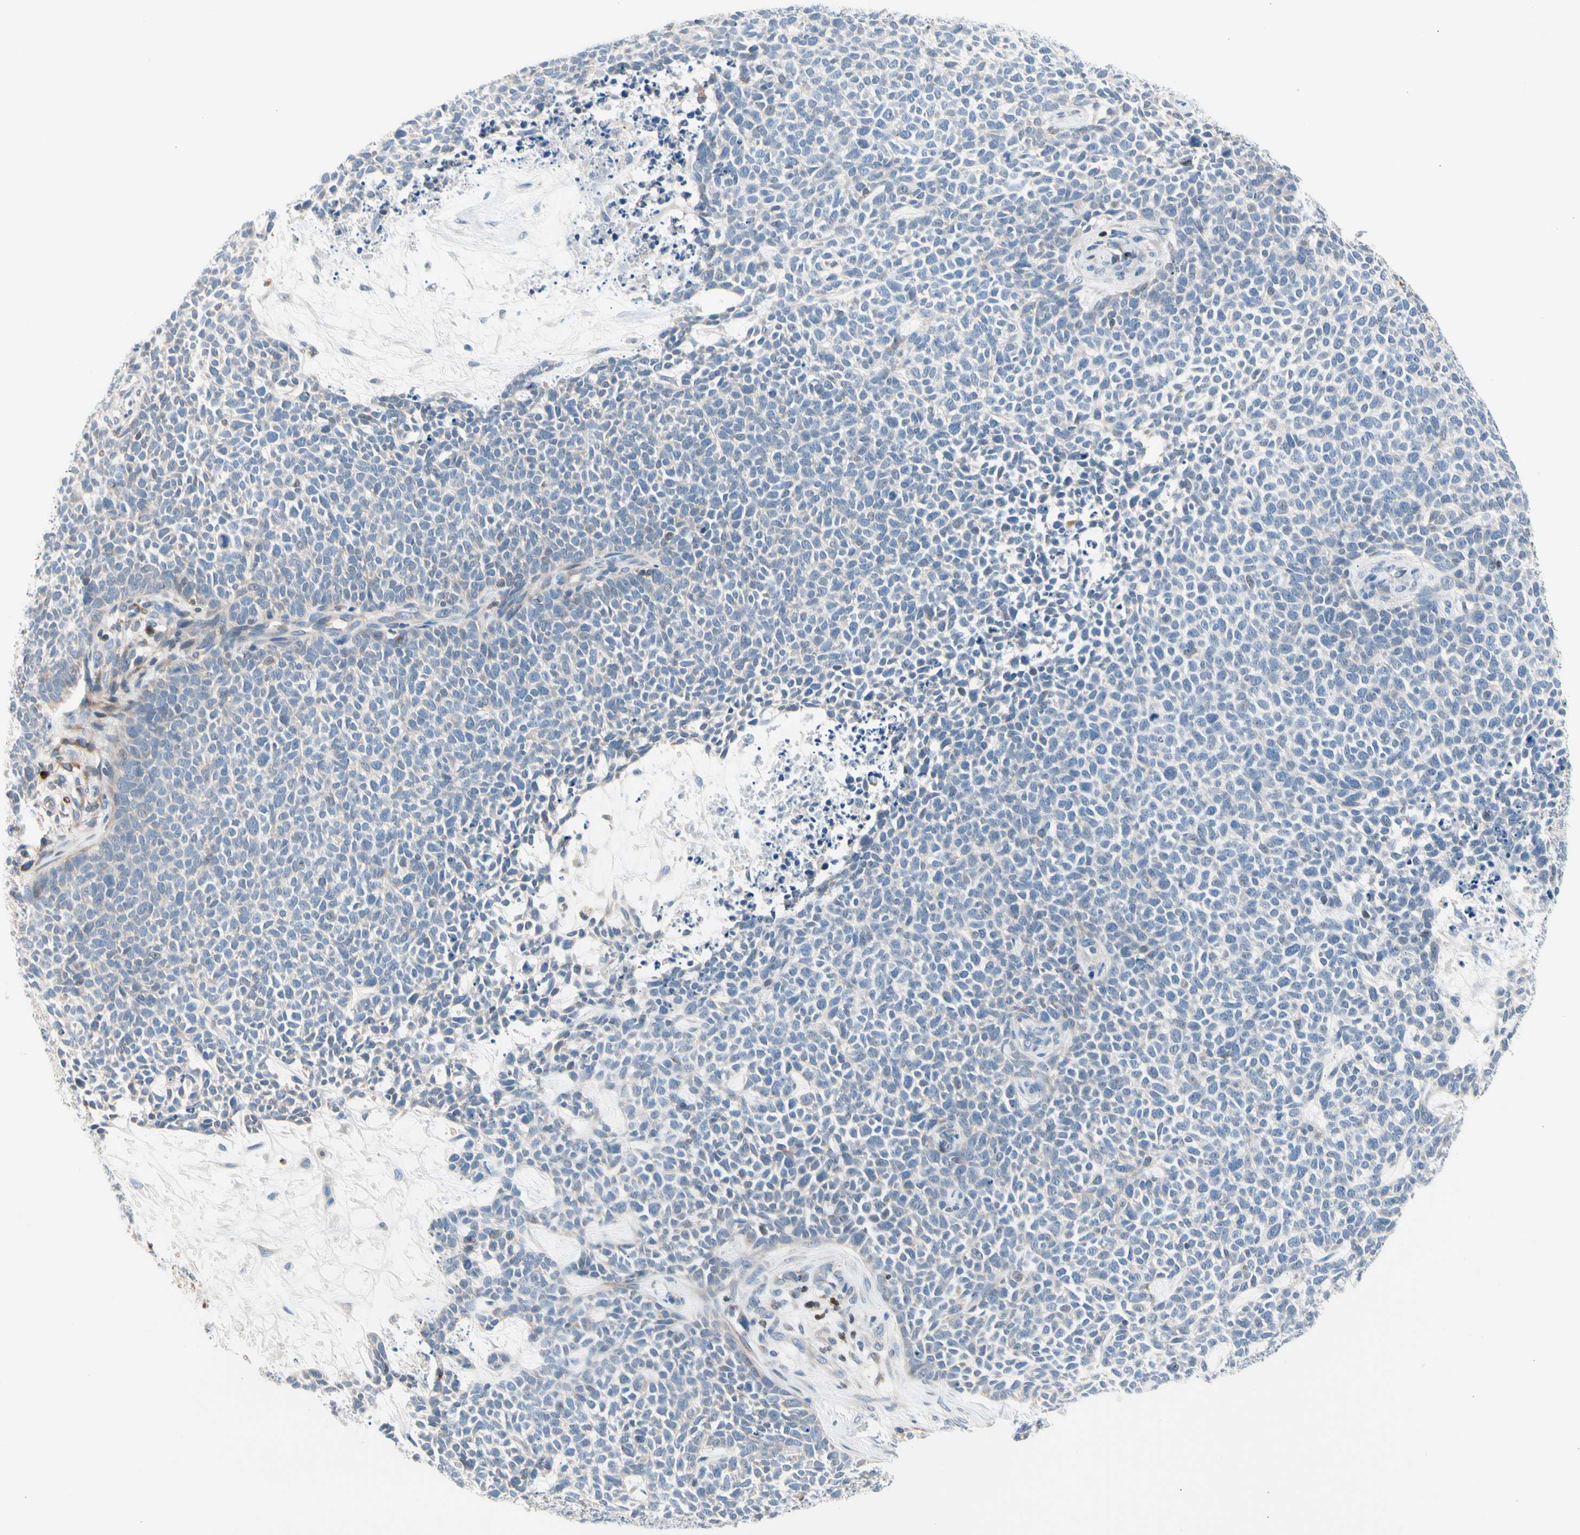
{"staining": {"intensity": "negative", "quantity": "none", "location": "none"}, "tissue": "skin cancer", "cell_type": "Tumor cells", "image_type": "cancer", "snomed": [{"axis": "morphology", "description": "Basal cell carcinoma"}, {"axis": "topography", "description": "Skin"}], "caption": "The image displays no staining of tumor cells in basal cell carcinoma (skin).", "gene": "MAP3K3", "patient": {"sex": "female", "age": 84}}